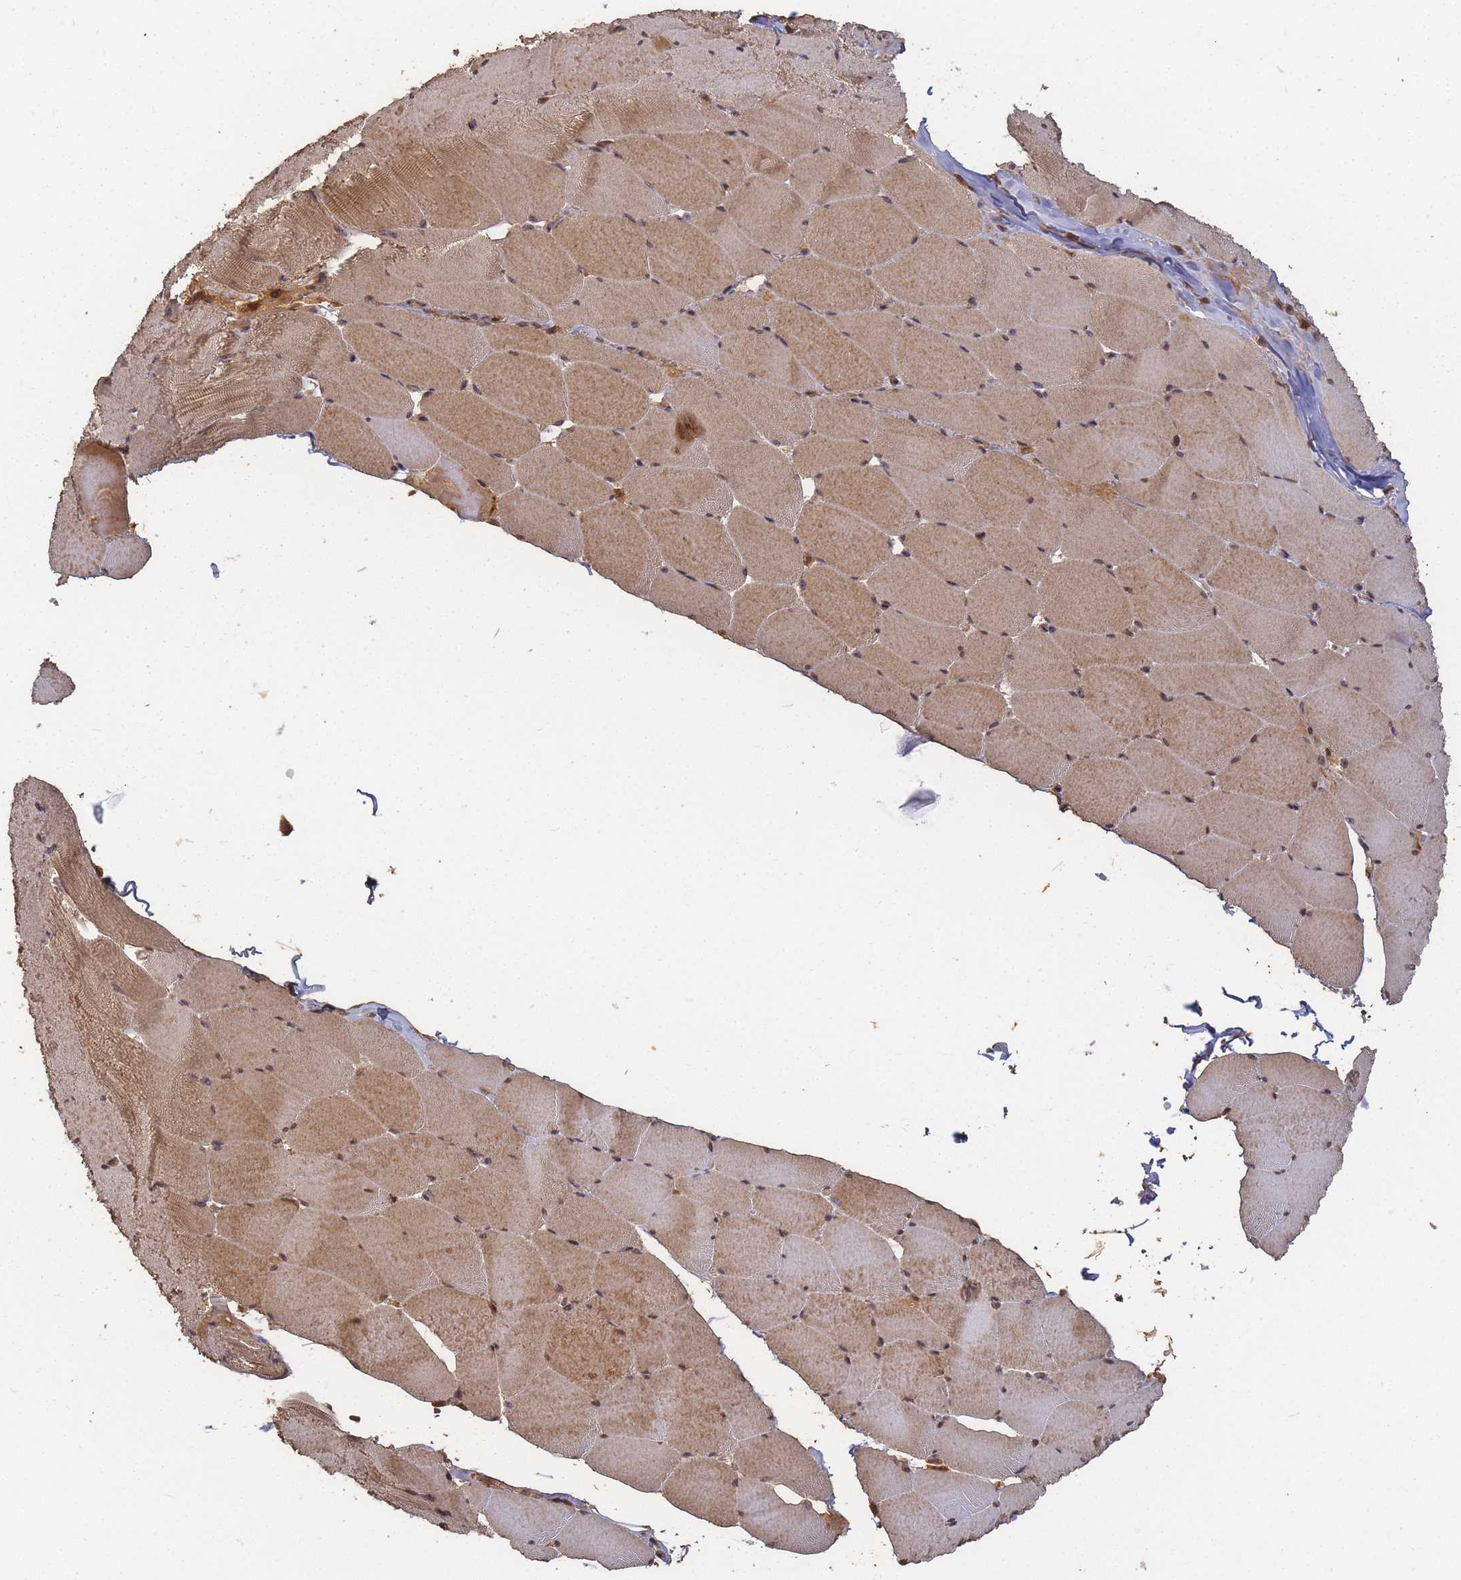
{"staining": {"intensity": "weak", "quantity": ">75%", "location": "cytoplasmic/membranous,nuclear"}, "tissue": "skeletal muscle", "cell_type": "Myocytes", "image_type": "normal", "snomed": [{"axis": "morphology", "description": "Normal tissue, NOS"}, {"axis": "topography", "description": "Skeletal muscle"}], "caption": "A brown stain labels weak cytoplasmic/membranous,nuclear positivity of a protein in myocytes of normal skeletal muscle.", "gene": "ALKBH1", "patient": {"sex": "male", "age": 62}}